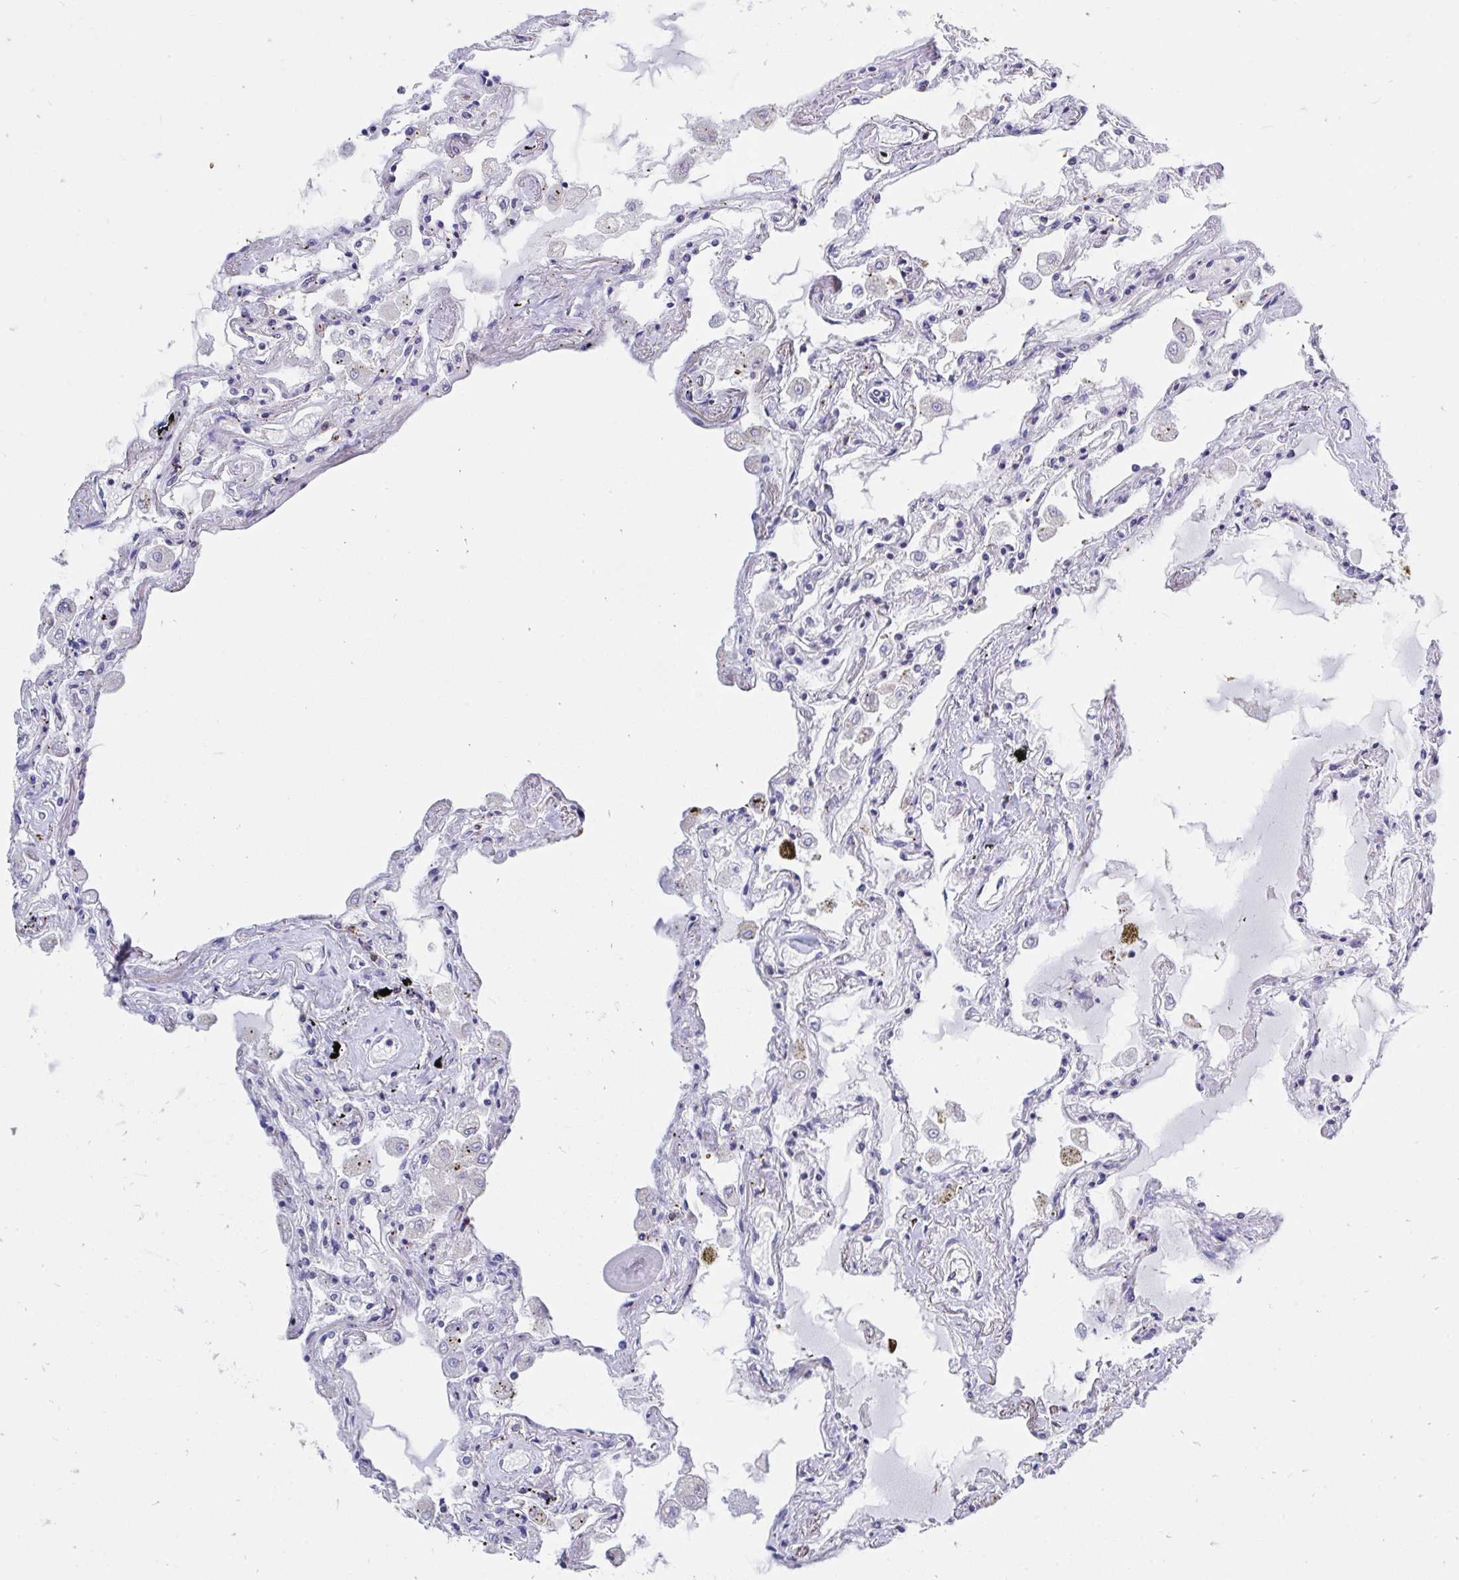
{"staining": {"intensity": "moderate", "quantity": "<25%", "location": "cytoplasmic/membranous"}, "tissue": "lung", "cell_type": "Alveolar cells", "image_type": "normal", "snomed": [{"axis": "morphology", "description": "Normal tissue, NOS"}, {"axis": "morphology", "description": "Adenocarcinoma, NOS"}, {"axis": "topography", "description": "Cartilage tissue"}, {"axis": "topography", "description": "Lung"}], "caption": "The immunohistochemical stain shows moderate cytoplasmic/membranous positivity in alveolar cells of benign lung. The staining was performed using DAB (3,3'-diaminobenzidine) to visualize the protein expression in brown, while the nuclei were stained in blue with hematoxylin (Magnification: 20x).", "gene": "CFL1", "patient": {"sex": "female", "age": 67}}